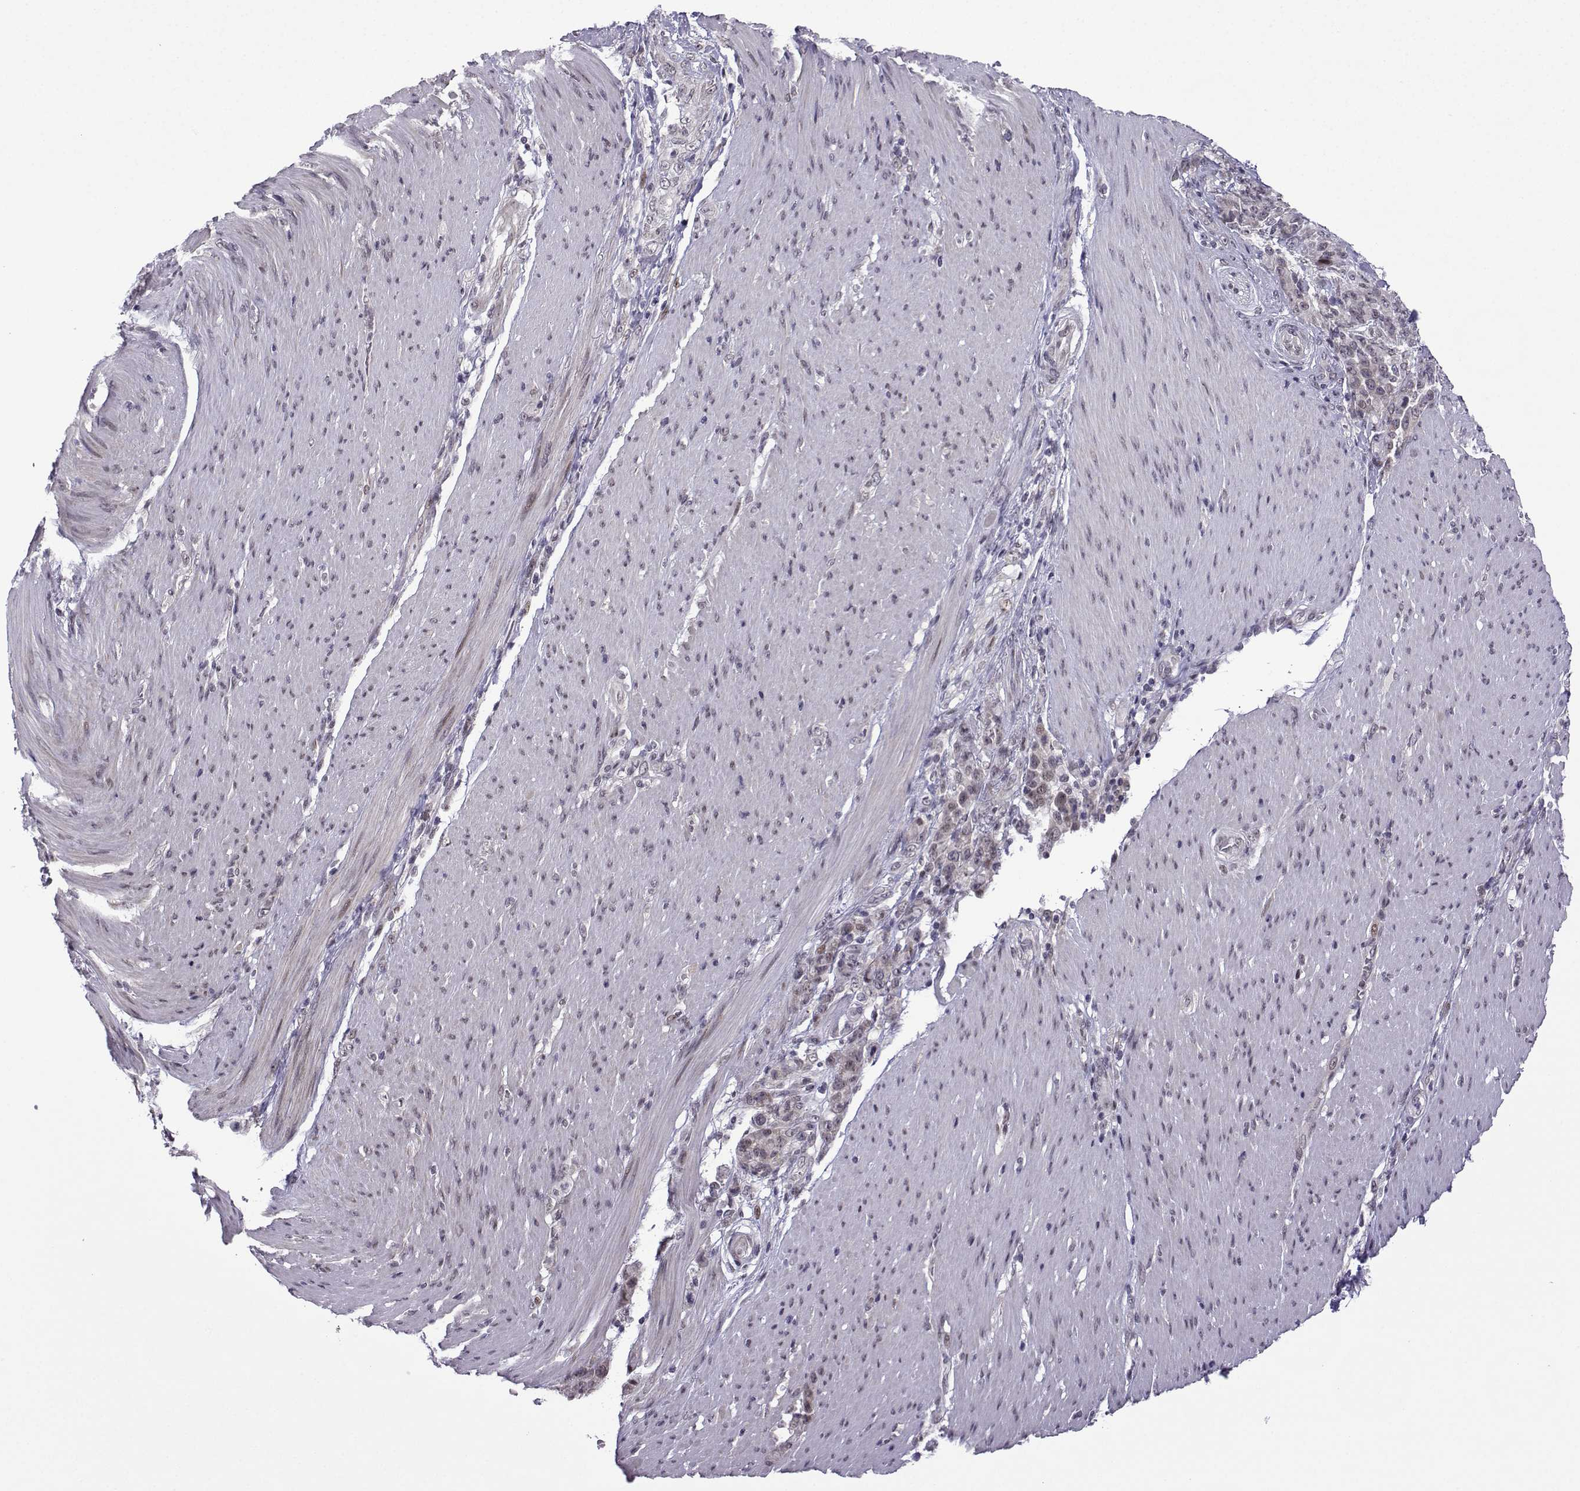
{"staining": {"intensity": "negative", "quantity": "none", "location": "none"}, "tissue": "stomach cancer", "cell_type": "Tumor cells", "image_type": "cancer", "snomed": [{"axis": "morphology", "description": "Adenocarcinoma, NOS"}, {"axis": "topography", "description": "Stomach"}], "caption": "Tumor cells show no significant protein positivity in stomach adenocarcinoma.", "gene": "FGF3", "patient": {"sex": "female", "age": 79}}